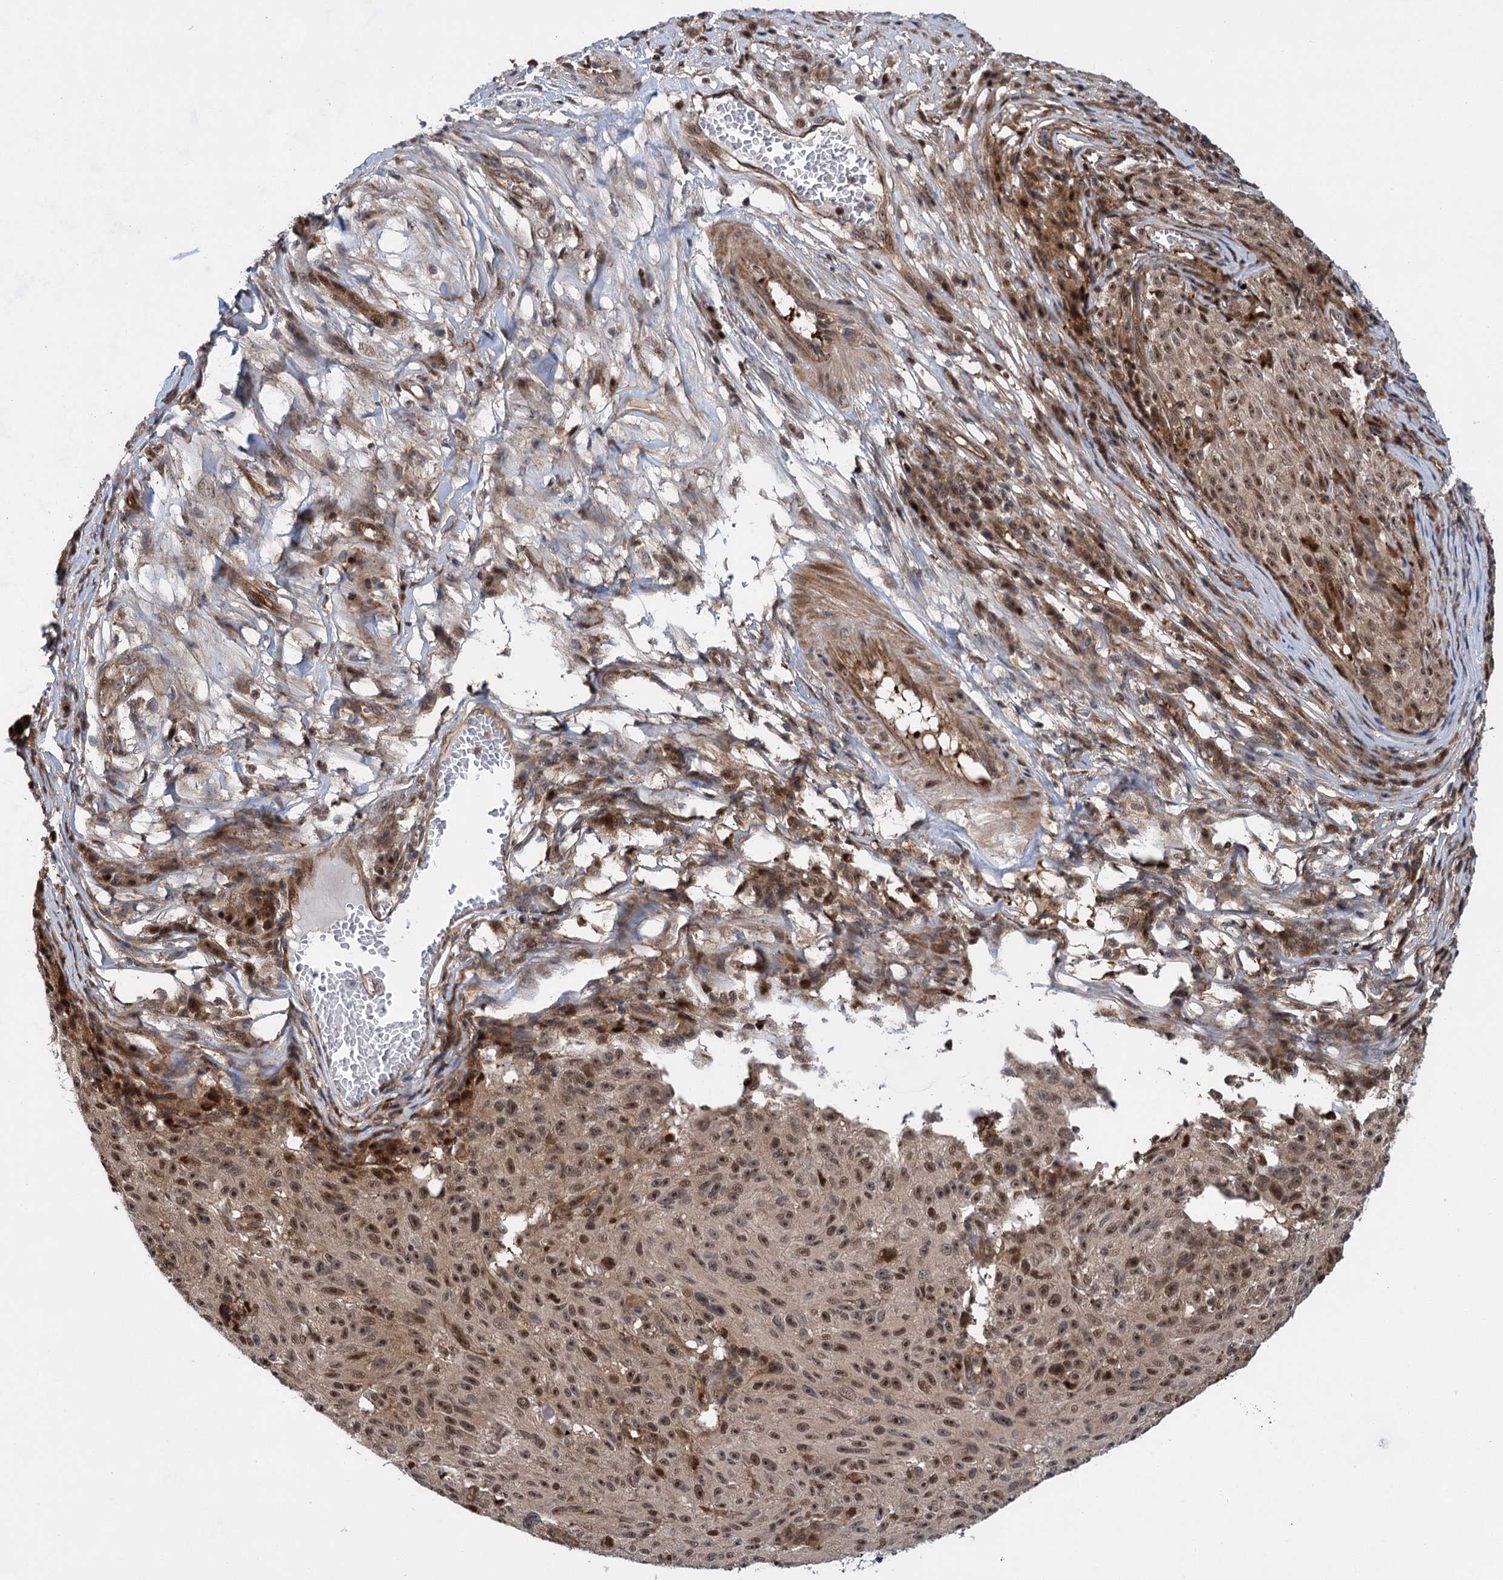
{"staining": {"intensity": "moderate", "quantity": ">75%", "location": "nuclear"}, "tissue": "melanoma", "cell_type": "Tumor cells", "image_type": "cancer", "snomed": [{"axis": "morphology", "description": "Malignant melanoma, NOS"}, {"axis": "topography", "description": "Skin"}], "caption": "This is a histology image of immunohistochemistry (IHC) staining of malignant melanoma, which shows moderate staining in the nuclear of tumor cells.", "gene": "GPBP1", "patient": {"sex": "female", "age": 82}}